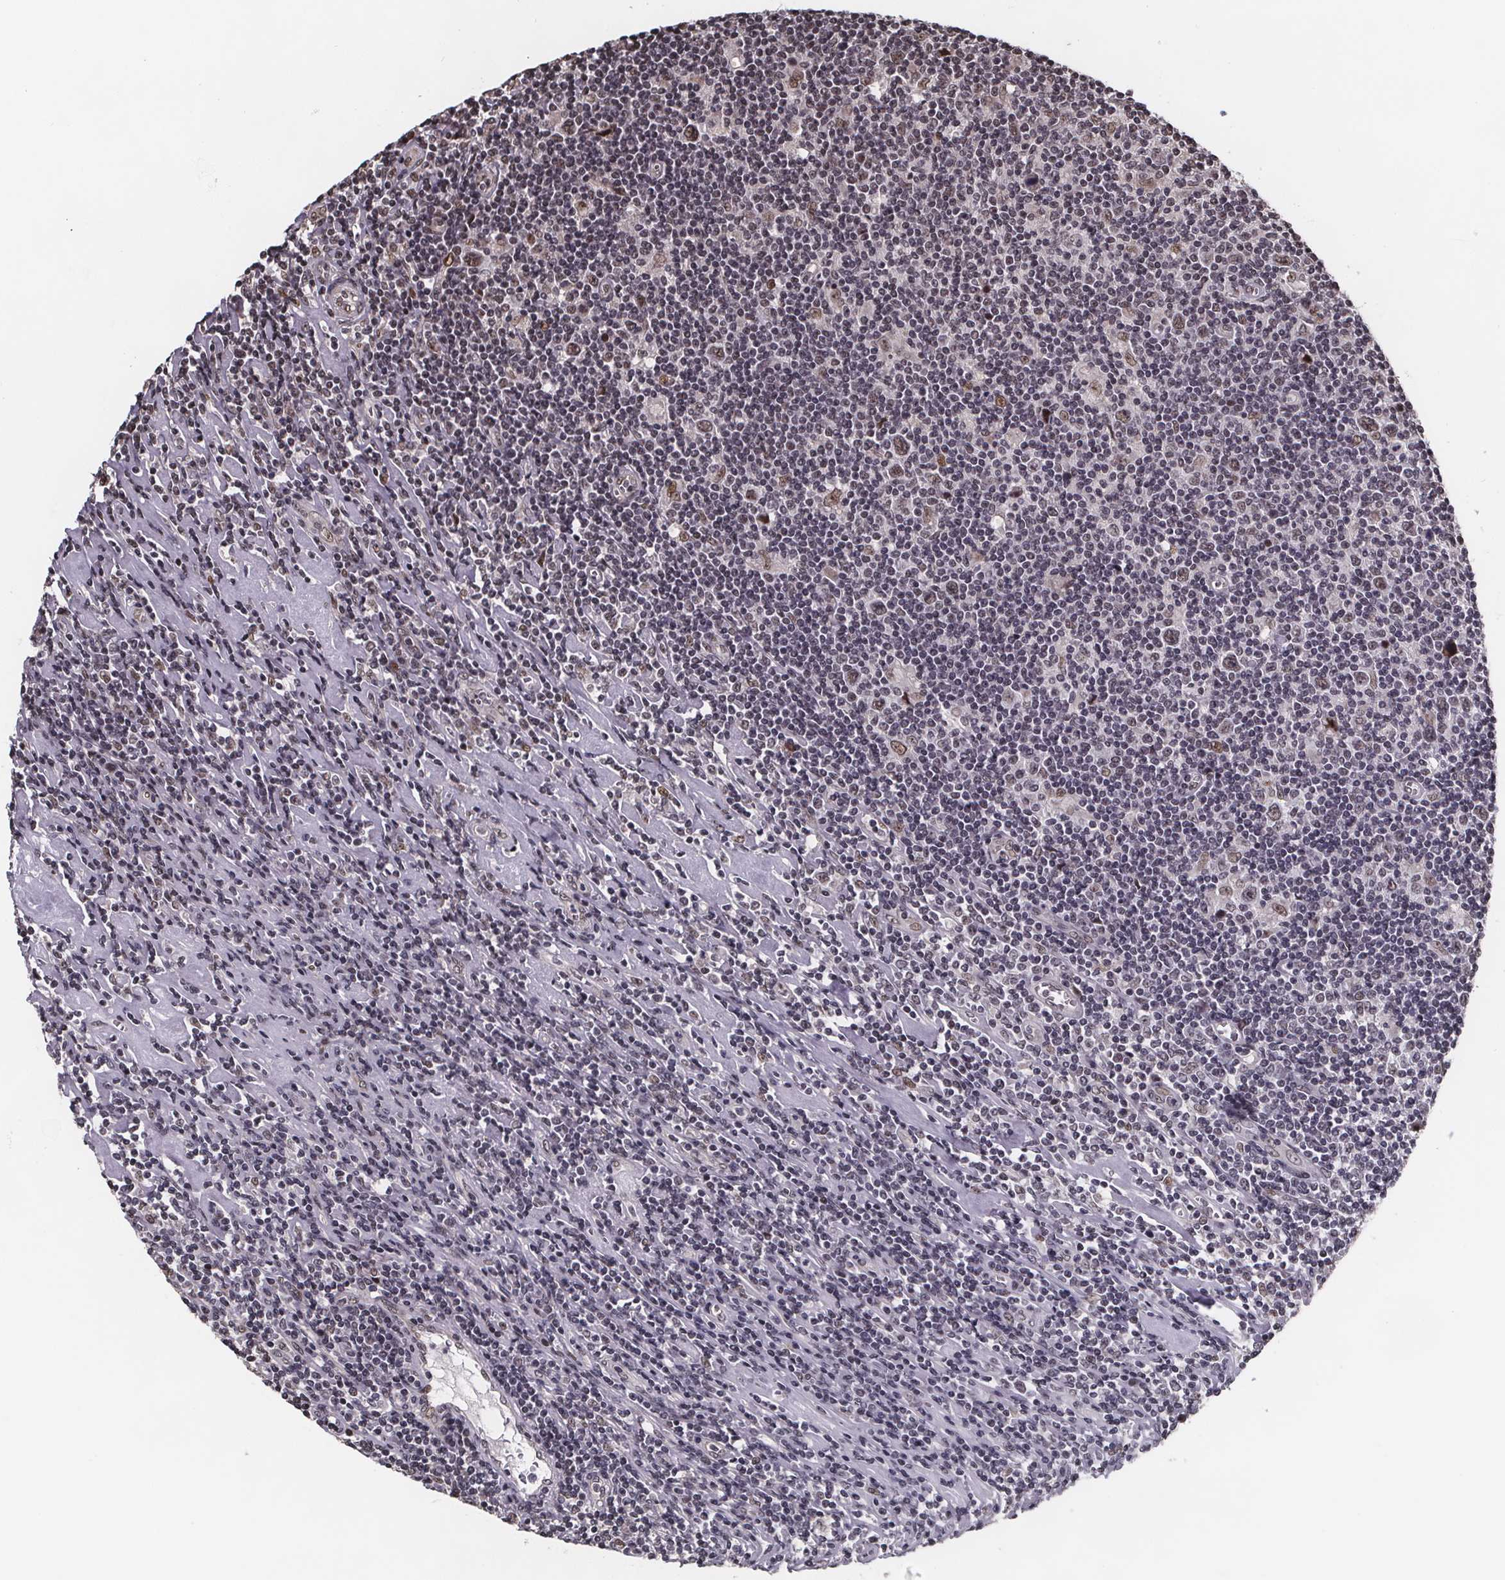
{"staining": {"intensity": "moderate", "quantity": ">75%", "location": "nuclear"}, "tissue": "lymphoma", "cell_type": "Tumor cells", "image_type": "cancer", "snomed": [{"axis": "morphology", "description": "Hodgkin's disease, NOS"}, {"axis": "topography", "description": "Lymph node"}], "caption": "About >75% of tumor cells in lymphoma display moderate nuclear protein expression as visualized by brown immunohistochemical staining.", "gene": "U2SURP", "patient": {"sex": "male", "age": 40}}